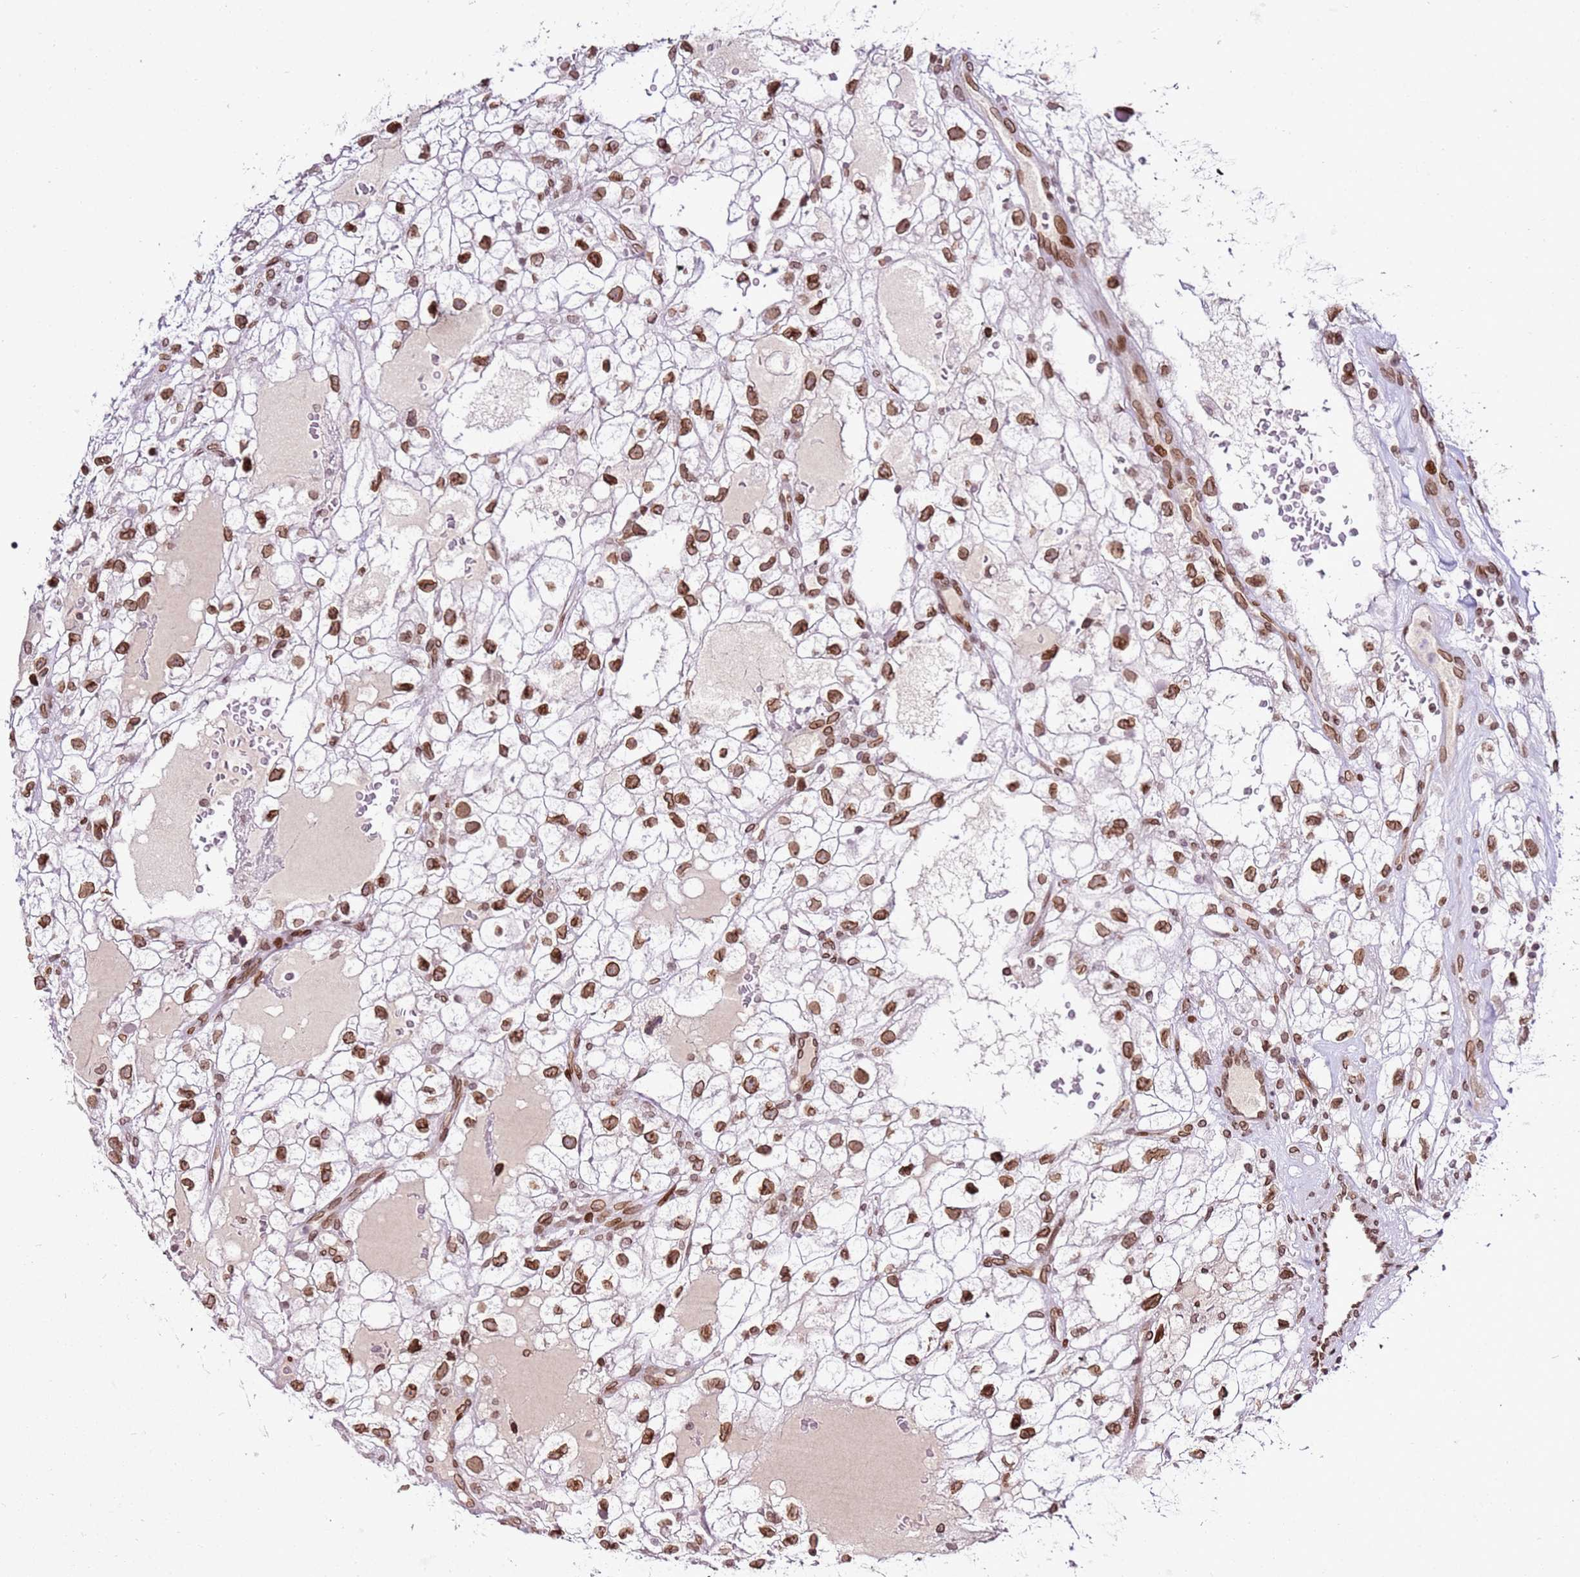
{"staining": {"intensity": "strong", "quantity": ">75%", "location": "nuclear"}, "tissue": "renal cancer", "cell_type": "Tumor cells", "image_type": "cancer", "snomed": [{"axis": "morphology", "description": "Adenocarcinoma, NOS"}, {"axis": "topography", "description": "Kidney"}], "caption": "The micrograph demonstrates a brown stain indicating the presence of a protein in the nuclear of tumor cells in renal cancer.", "gene": "POU6F1", "patient": {"sex": "male", "age": 59}}